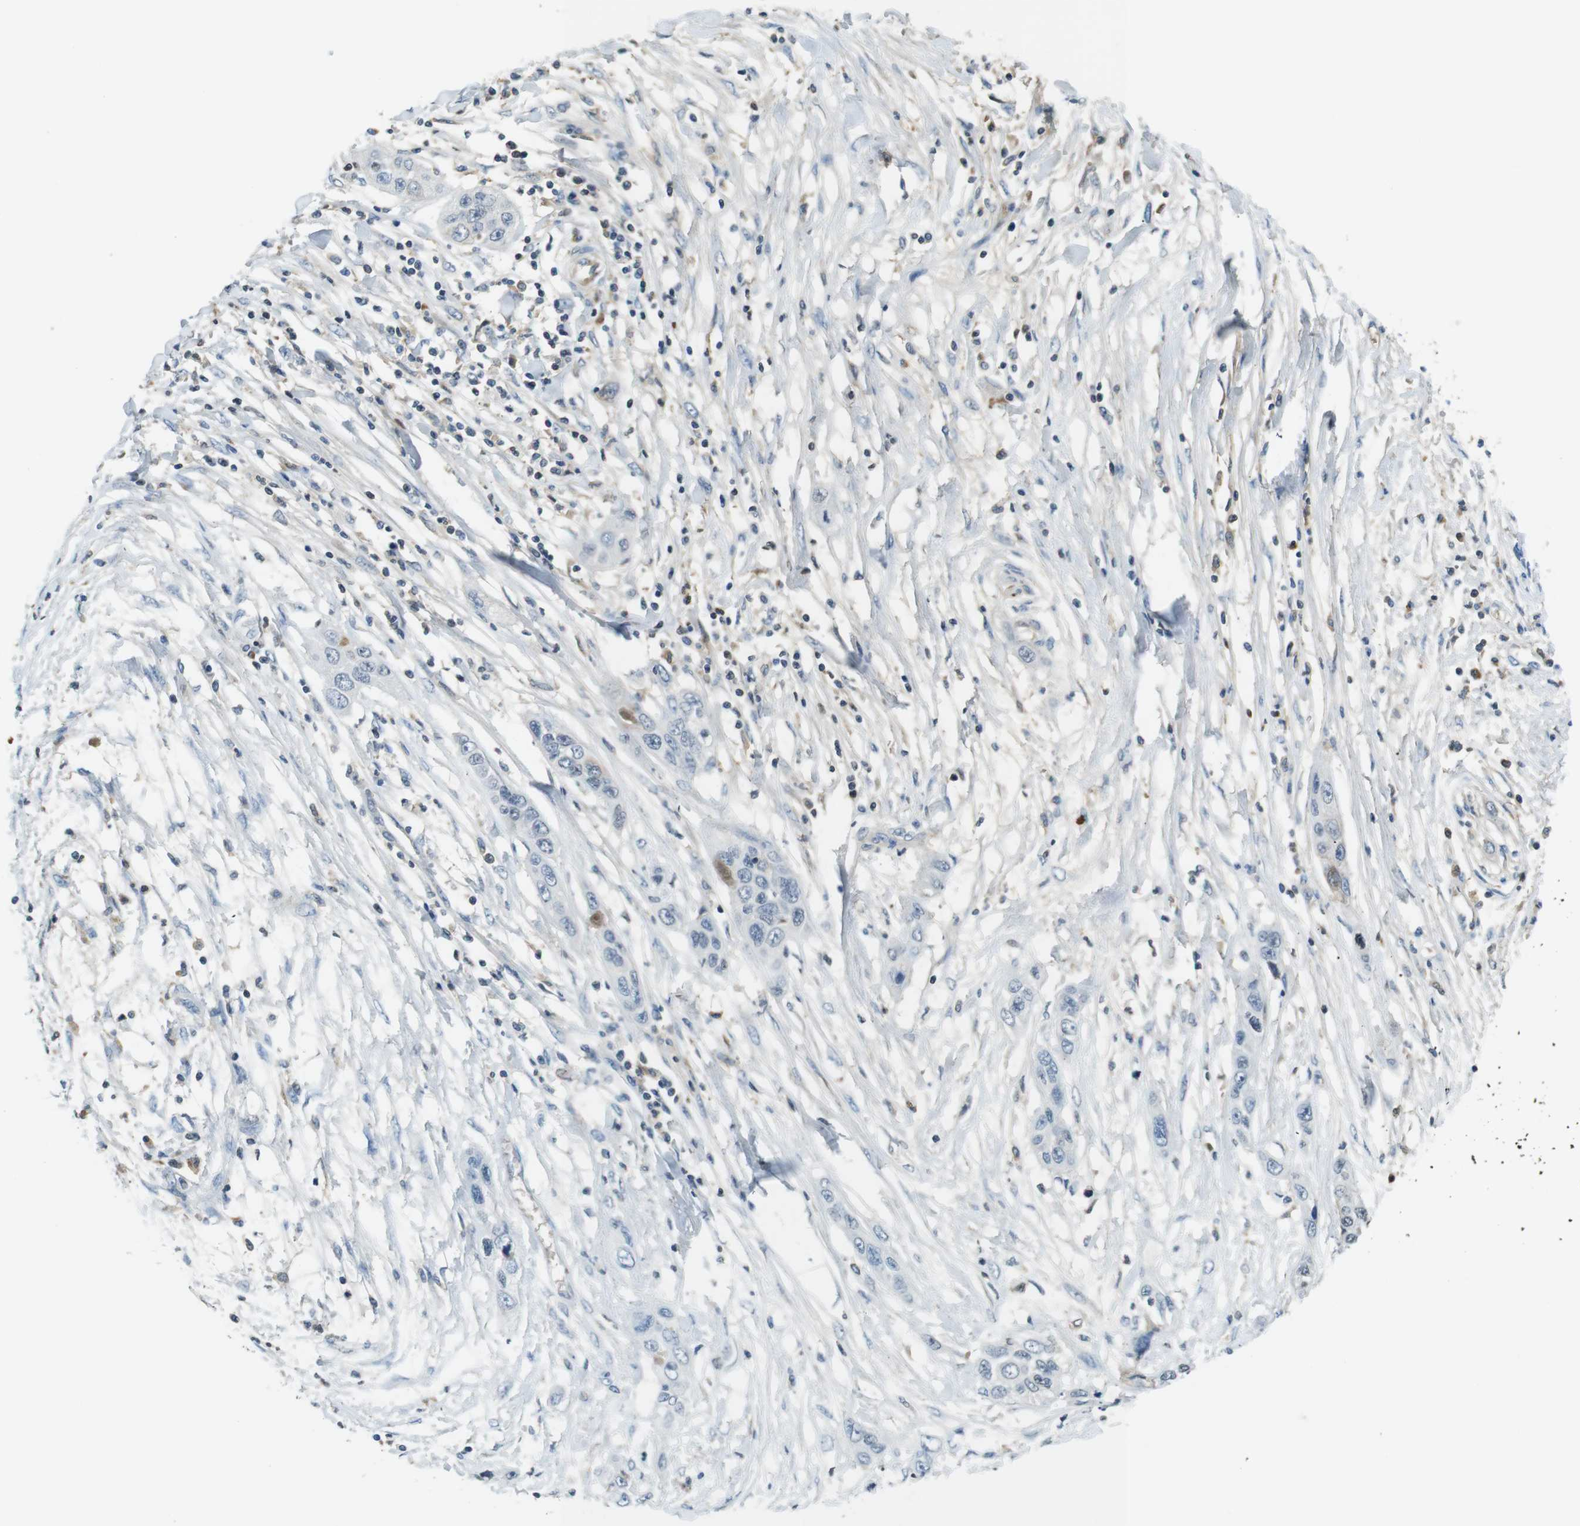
{"staining": {"intensity": "negative", "quantity": "none", "location": "none"}, "tissue": "pancreatic cancer", "cell_type": "Tumor cells", "image_type": "cancer", "snomed": [{"axis": "morphology", "description": "Adenocarcinoma, NOS"}, {"axis": "topography", "description": "Pancreas"}], "caption": "High power microscopy histopathology image of an immunohistochemistry image of pancreatic adenocarcinoma, revealing no significant positivity in tumor cells.", "gene": "LTBP4", "patient": {"sex": "female", "age": 70}}